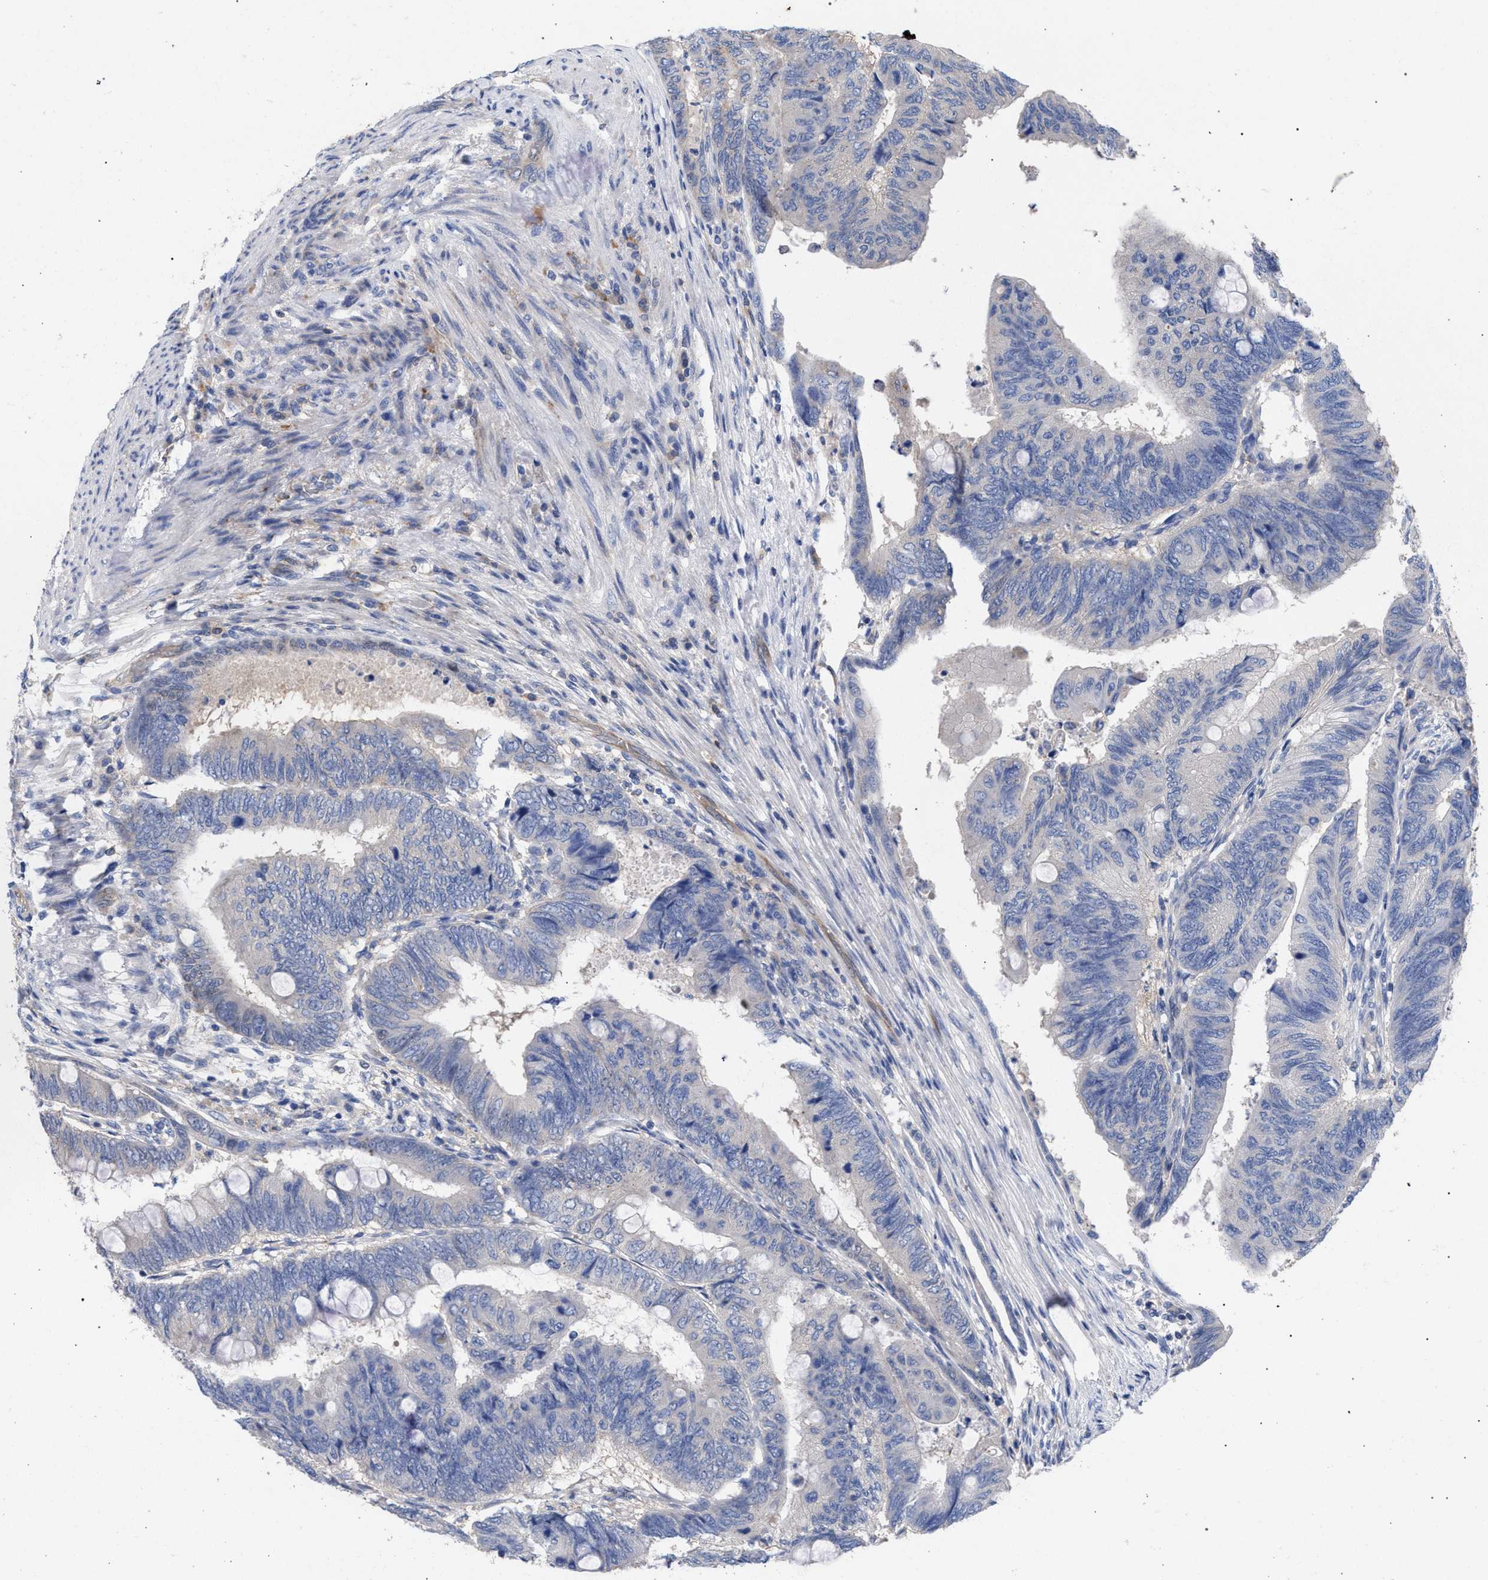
{"staining": {"intensity": "negative", "quantity": "none", "location": "none"}, "tissue": "colorectal cancer", "cell_type": "Tumor cells", "image_type": "cancer", "snomed": [{"axis": "morphology", "description": "Normal tissue, NOS"}, {"axis": "morphology", "description": "Adenocarcinoma, NOS"}, {"axis": "topography", "description": "Rectum"}, {"axis": "topography", "description": "Peripheral nerve tissue"}], "caption": "Immunohistochemistry micrograph of neoplastic tissue: human colorectal adenocarcinoma stained with DAB (3,3'-diaminobenzidine) displays no significant protein expression in tumor cells.", "gene": "GMPR", "patient": {"sex": "male", "age": 92}}